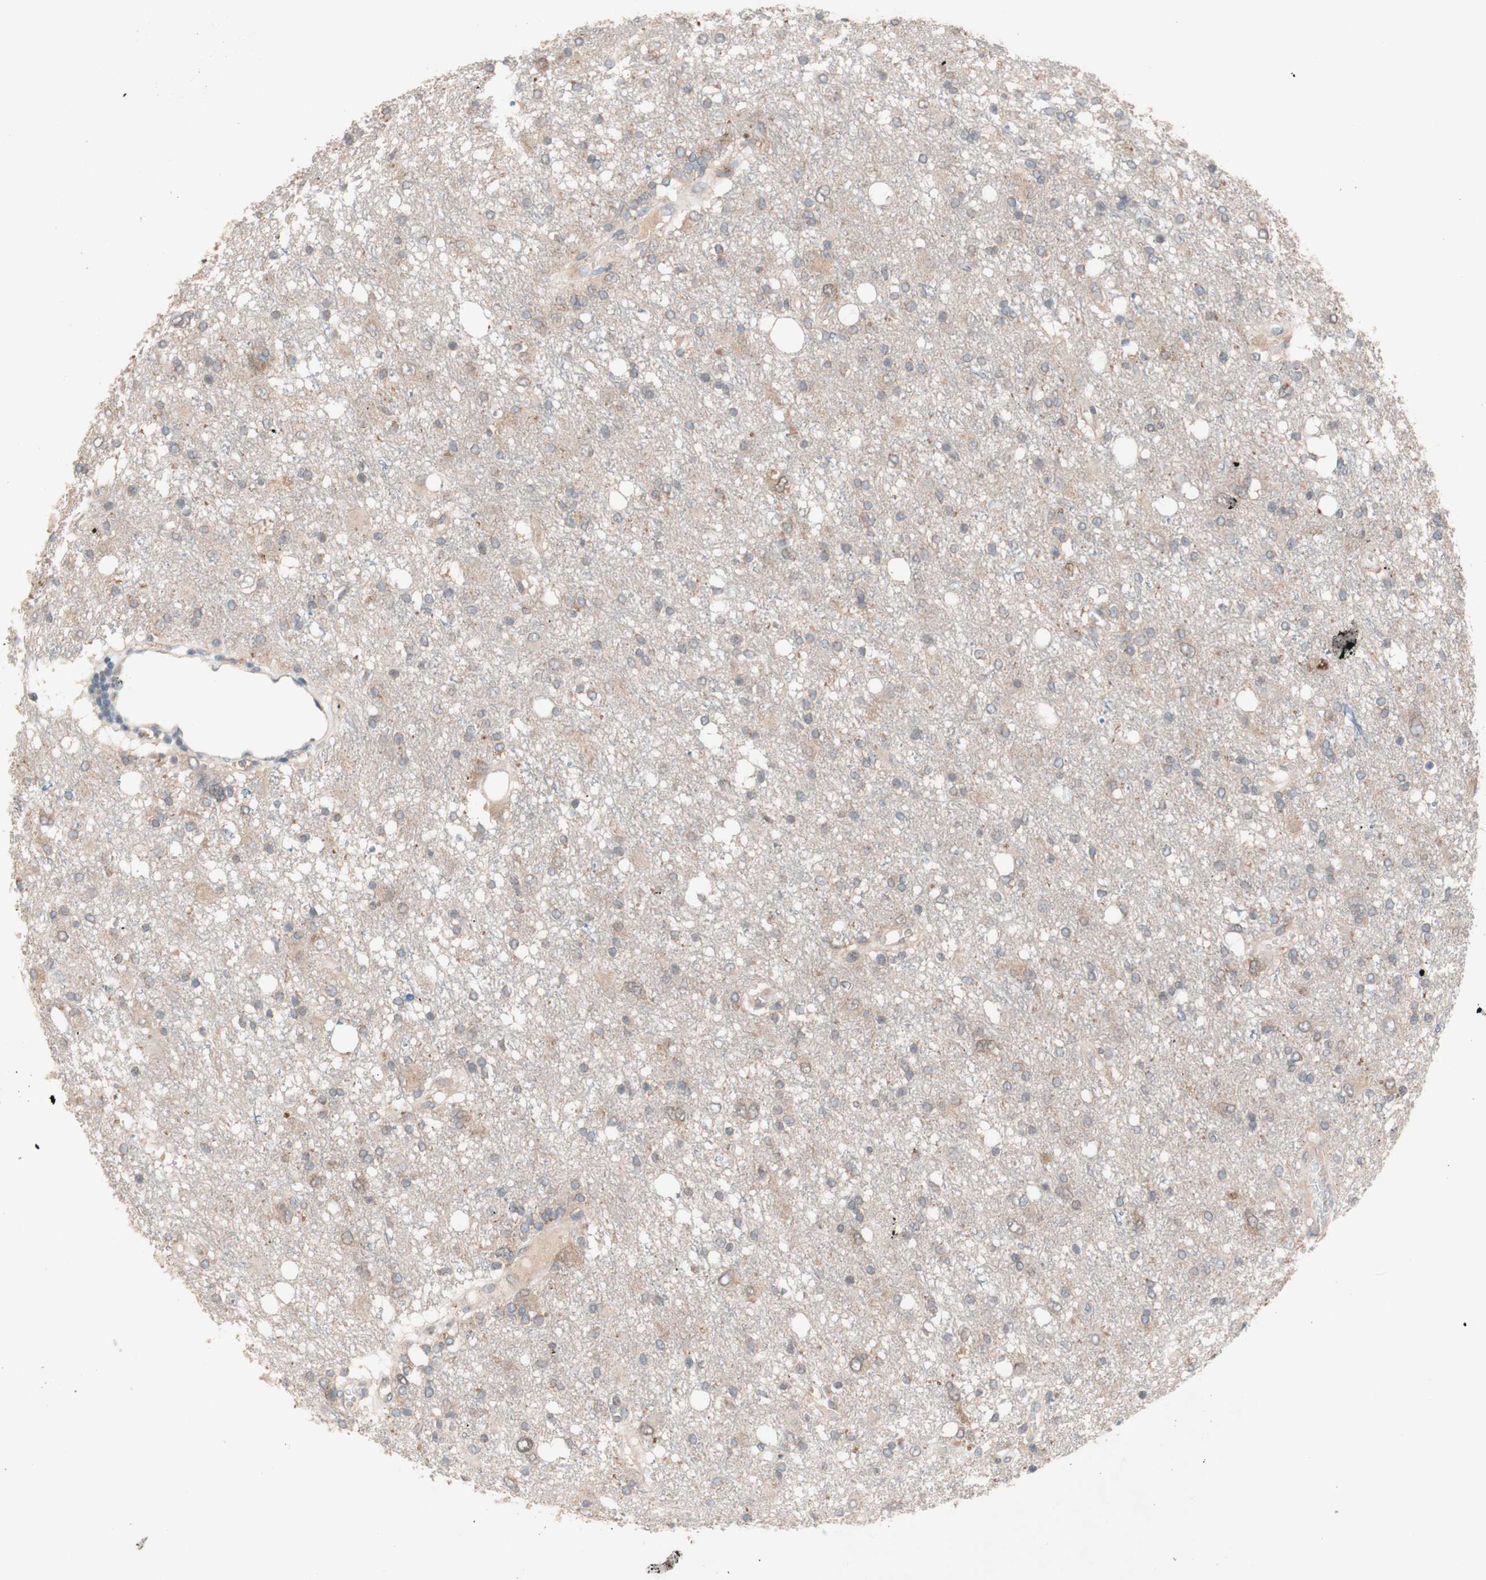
{"staining": {"intensity": "weak", "quantity": "25%-75%", "location": "cytoplasmic/membranous"}, "tissue": "glioma", "cell_type": "Tumor cells", "image_type": "cancer", "snomed": [{"axis": "morphology", "description": "Glioma, malignant, High grade"}, {"axis": "topography", "description": "Brain"}], "caption": "Malignant glioma (high-grade) tissue shows weak cytoplasmic/membranous expression in approximately 25%-75% of tumor cells, visualized by immunohistochemistry. Nuclei are stained in blue.", "gene": "PEX2", "patient": {"sex": "female", "age": 59}}